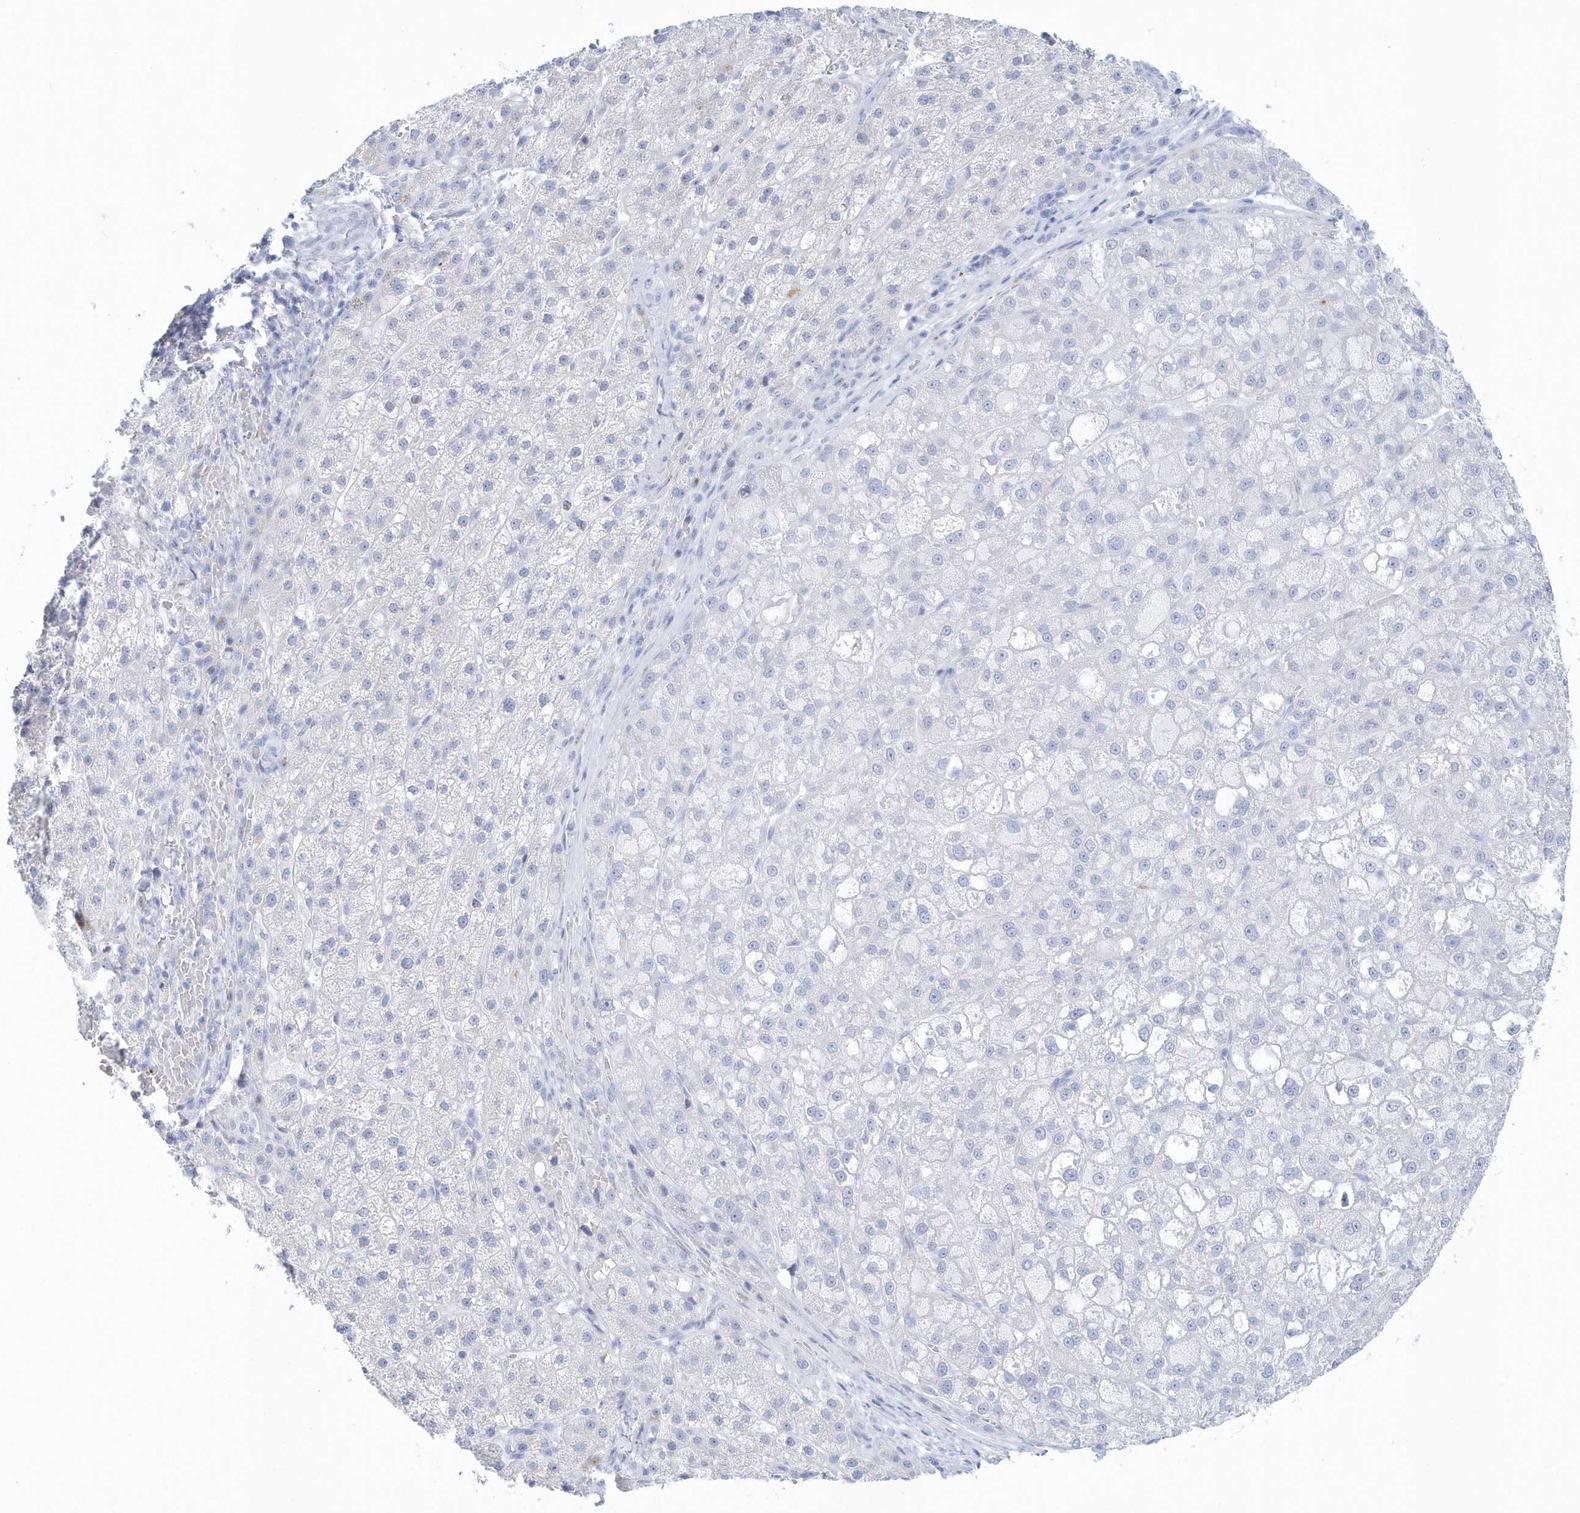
{"staining": {"intensity": "negative", "quantity": "none", "location": "none"}, "tissue": "liver cancer", "cell_type": "Tumor cells", "image_type": "cancer", "snomed": [{"axis": "morphology", "description": "Carcinoma, Hepatocellular, NOS"}, {"axis": "topography", "description": "Liver"}], "caption": "Tumor cells are negative for brown protein staining in liver cancer.", "gene": "PTPRO", "patient": {"sex": "male", "age": 57}}